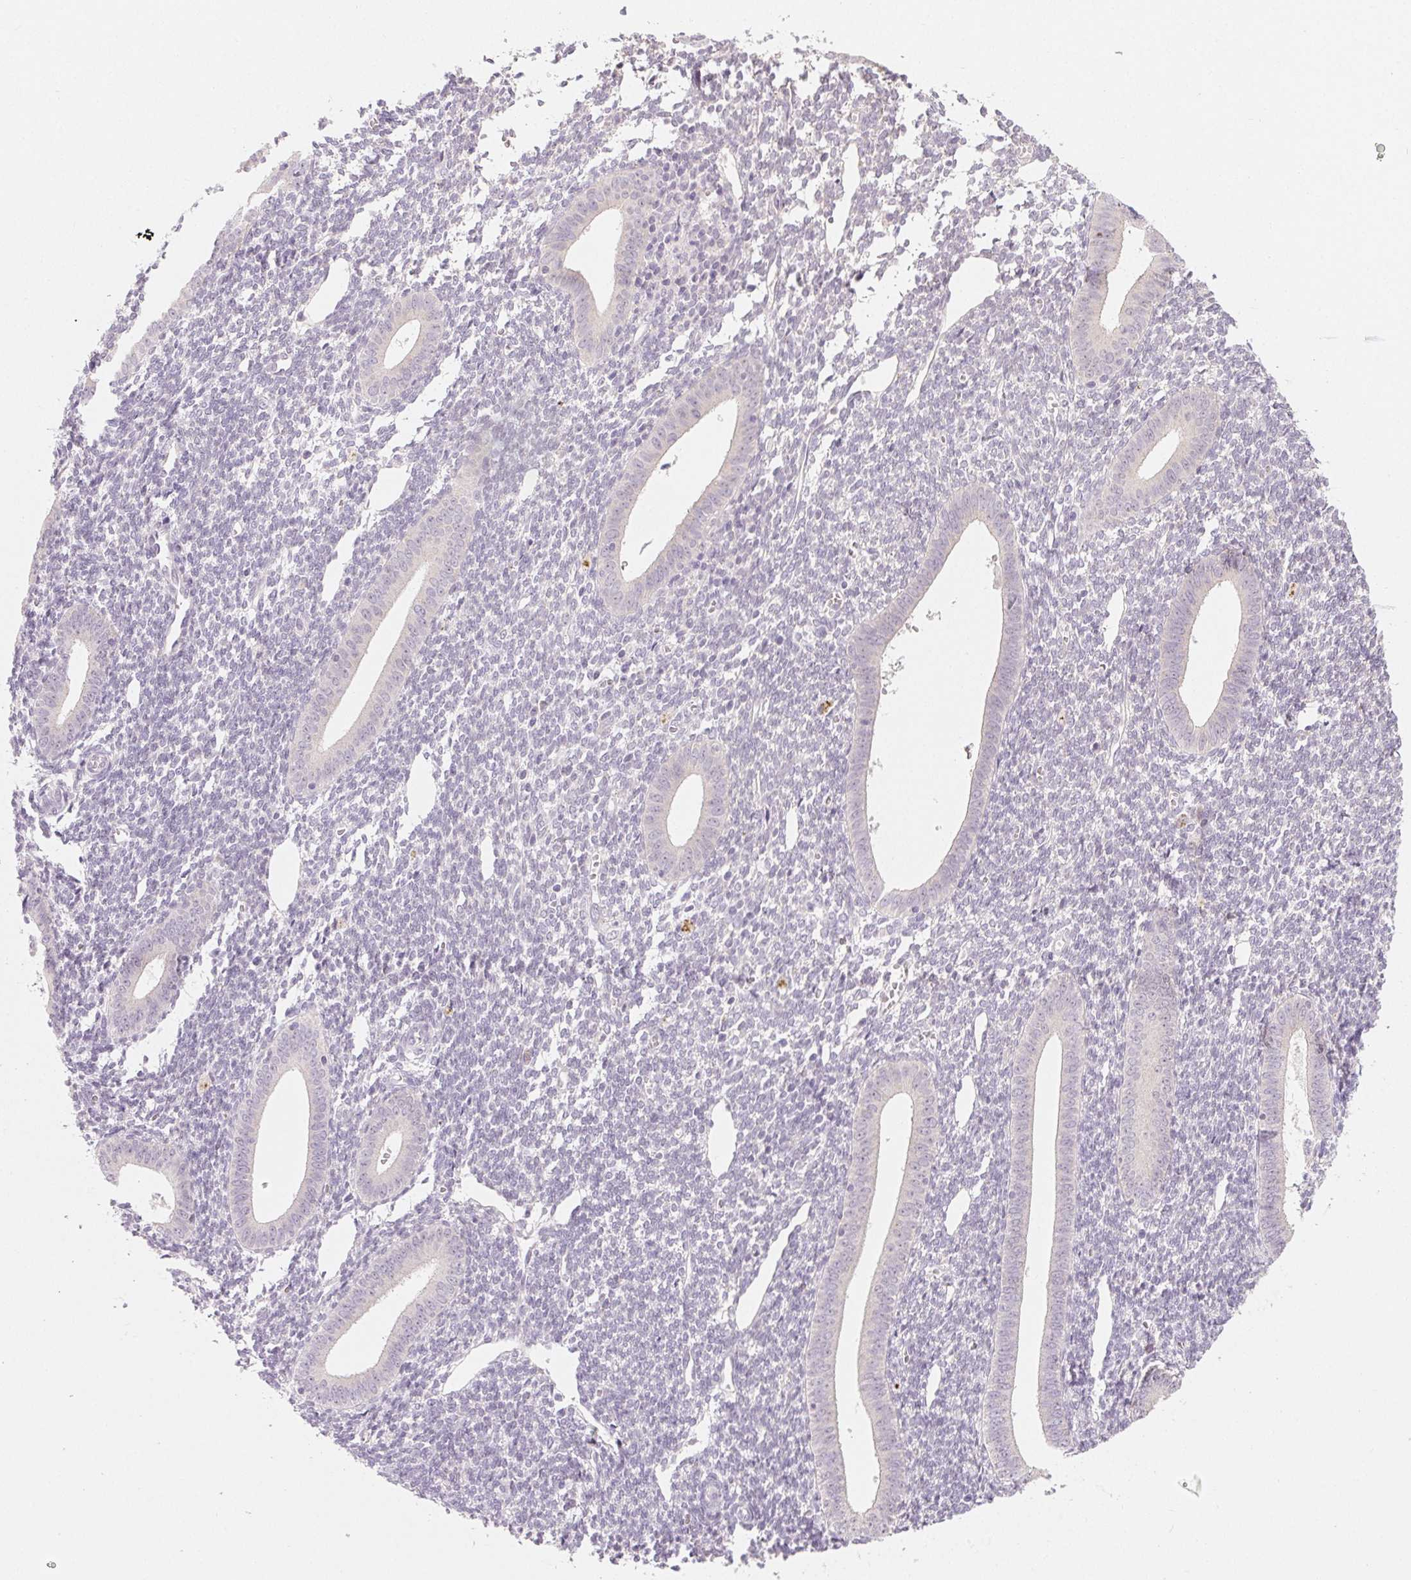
{"staining": {"intensity": "negative", "quantity": "none", "location": "none"}, "tissue": "endometrium", "cell_type": "Cells in endometrial stroma", "image_type": "normal", "snomed": [{"axis": "morphology", "description": "Normal tissue, NOS"}, {"axis": "topography", "description": "Endometrium"}], "caption": "Protein analysis of normal endometrium exhibits no significant positivity in cells in endometrial stroma.", "gene": "MYBL1", "patient": {"sex": "female", "age": 25}}